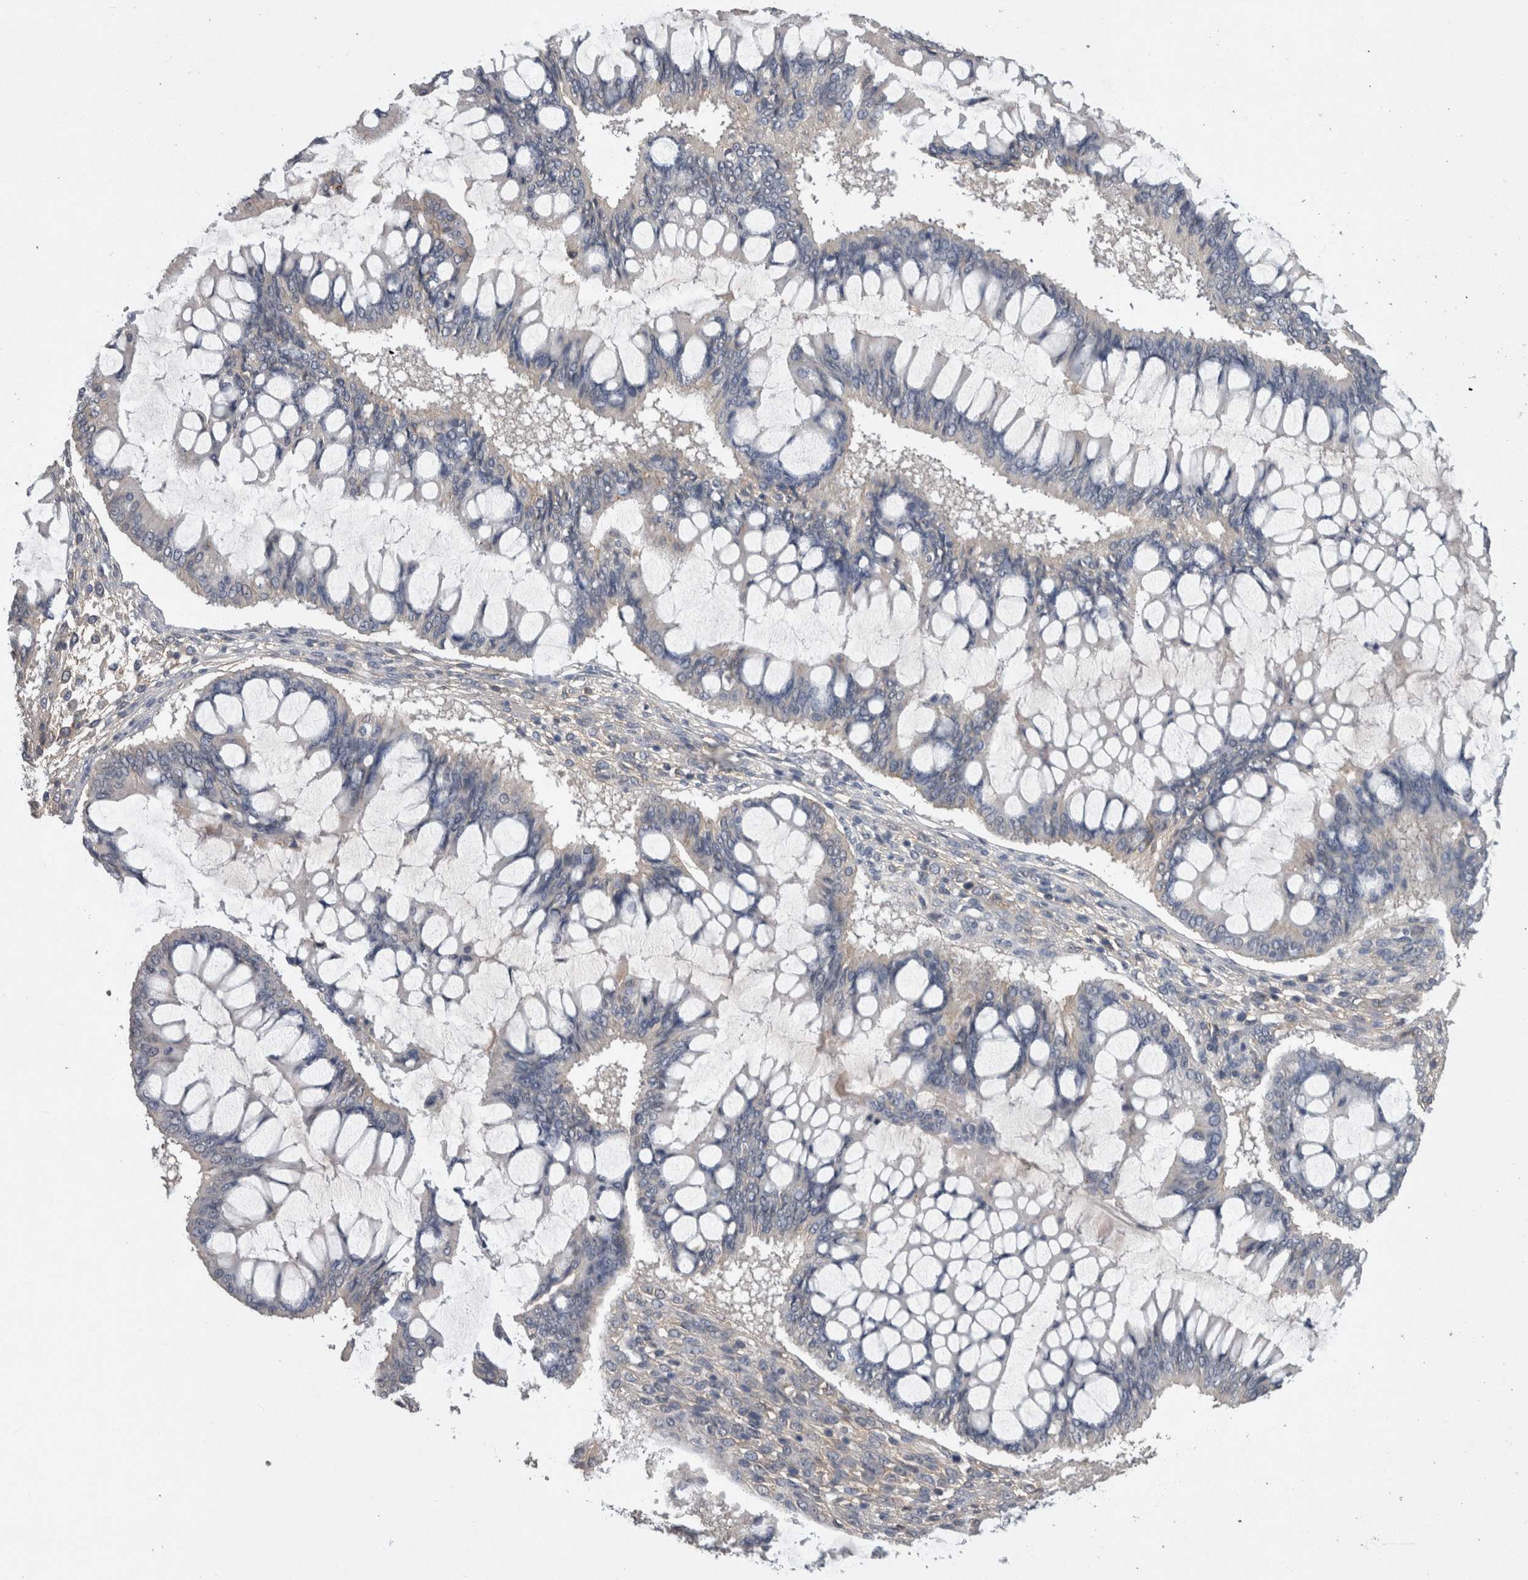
{"staining": {"intensity": "negative", "quantity": "none", "location": "none"}, "tissue": "ovarian cancer", "cell_type": "Tumor cells", "image_type": "cancer", "snomed": [{"axis": "morphology", "description": "Cystadenocarcinoma, mucinous, NOS"}, {"axis": "topography", "description": "Ovary"}], "caption": "Tumor cells are negative for protein expression in human ovarian cancer.", "gene": "NECTIN2", "patient": {"sex": "female", "age": 73}}